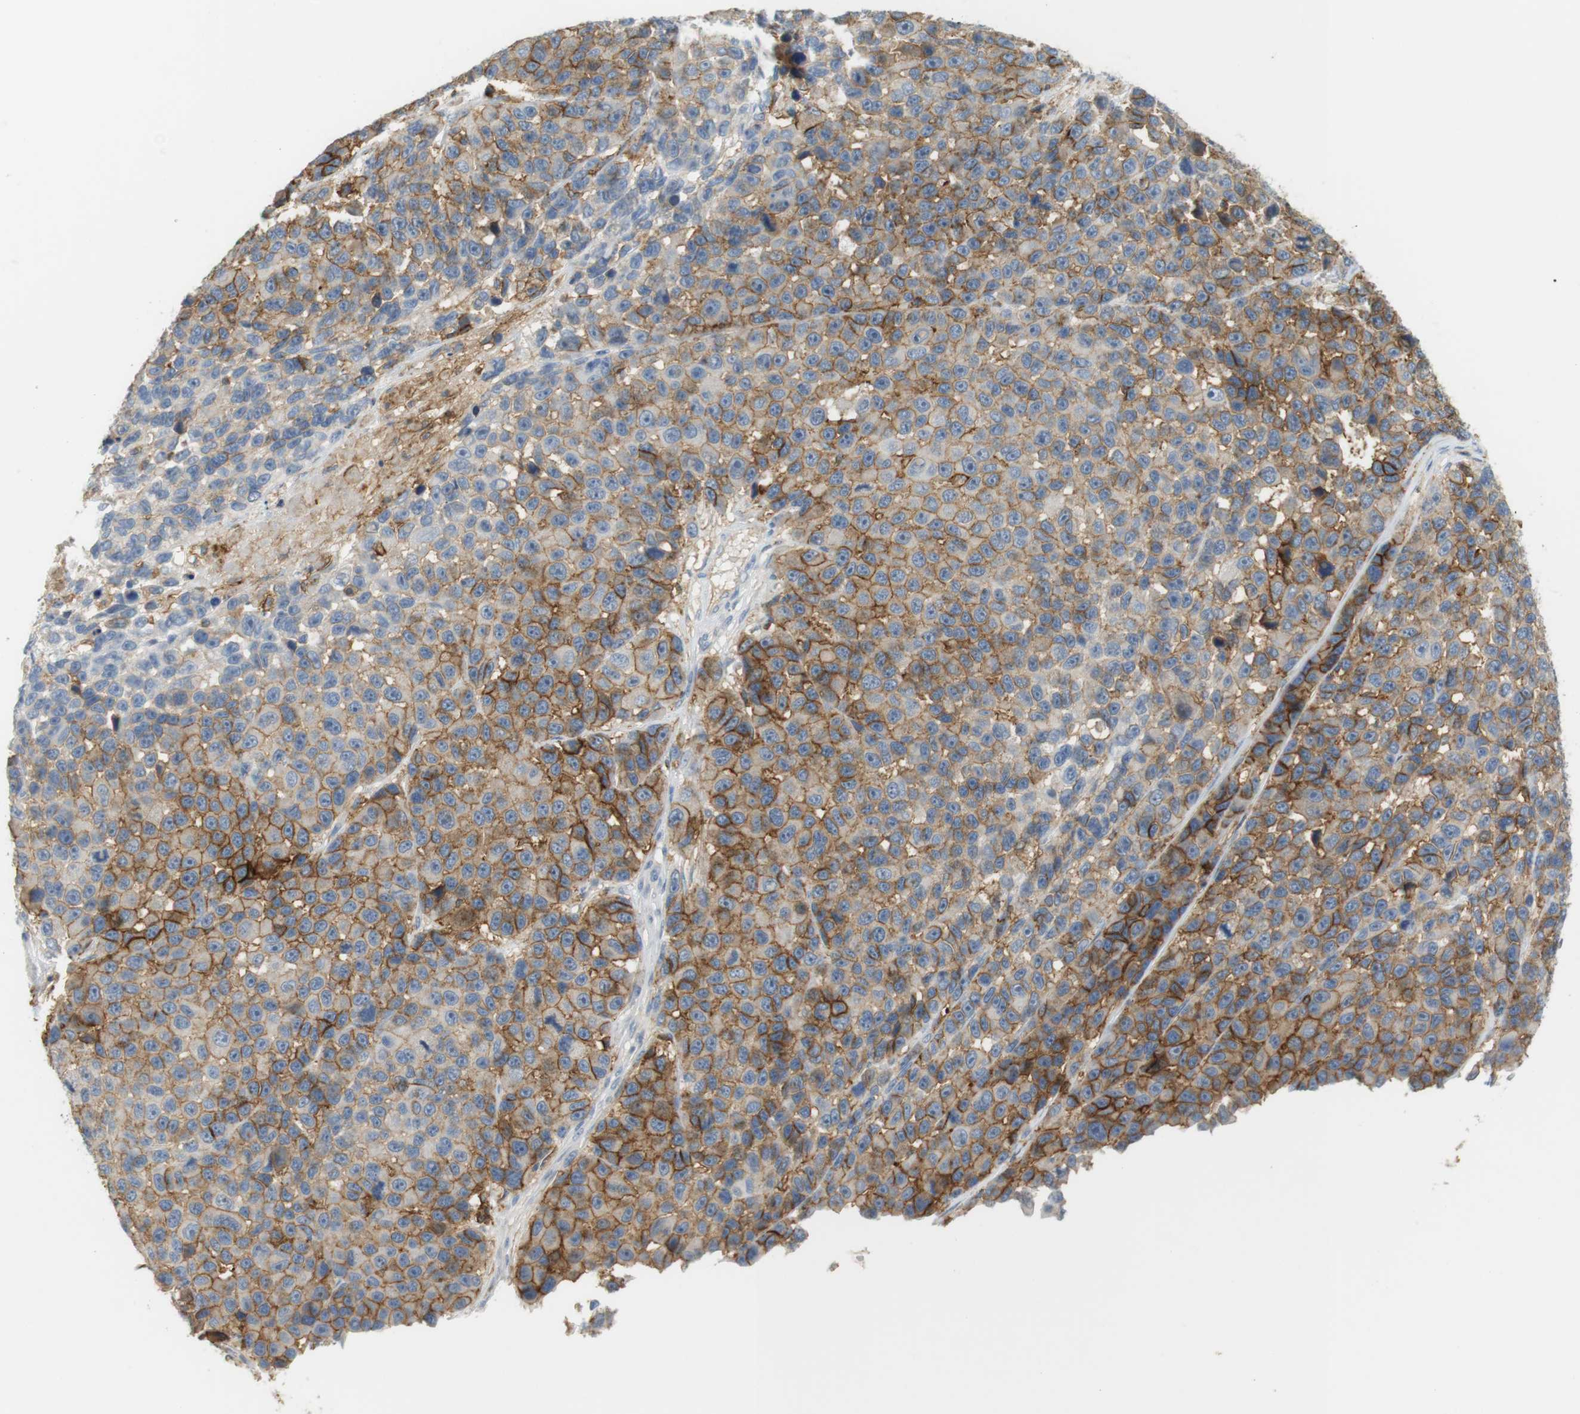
{"staining": {"intensity": "moderate", "quantity": "25%-75%", "location": "cytoplasmic/membranous"}, "tissue": "melanoma", "cell_type": "Tumor cells", "image_type": "cancer", "snomed": [{"axis": "morphology", "description": "Malignant melanoma, NOS"}, {"axis": "topography", "description": "Skin"}], "caption": "Moderate cytoplasmic/membranous positivity for a protein is appreciated in about 25%-75% of tumor cells of melanoma using immunohistochemistry (IHC).", "gene": "SIRPA", "patient": {"sex": "male", "age": 53}}